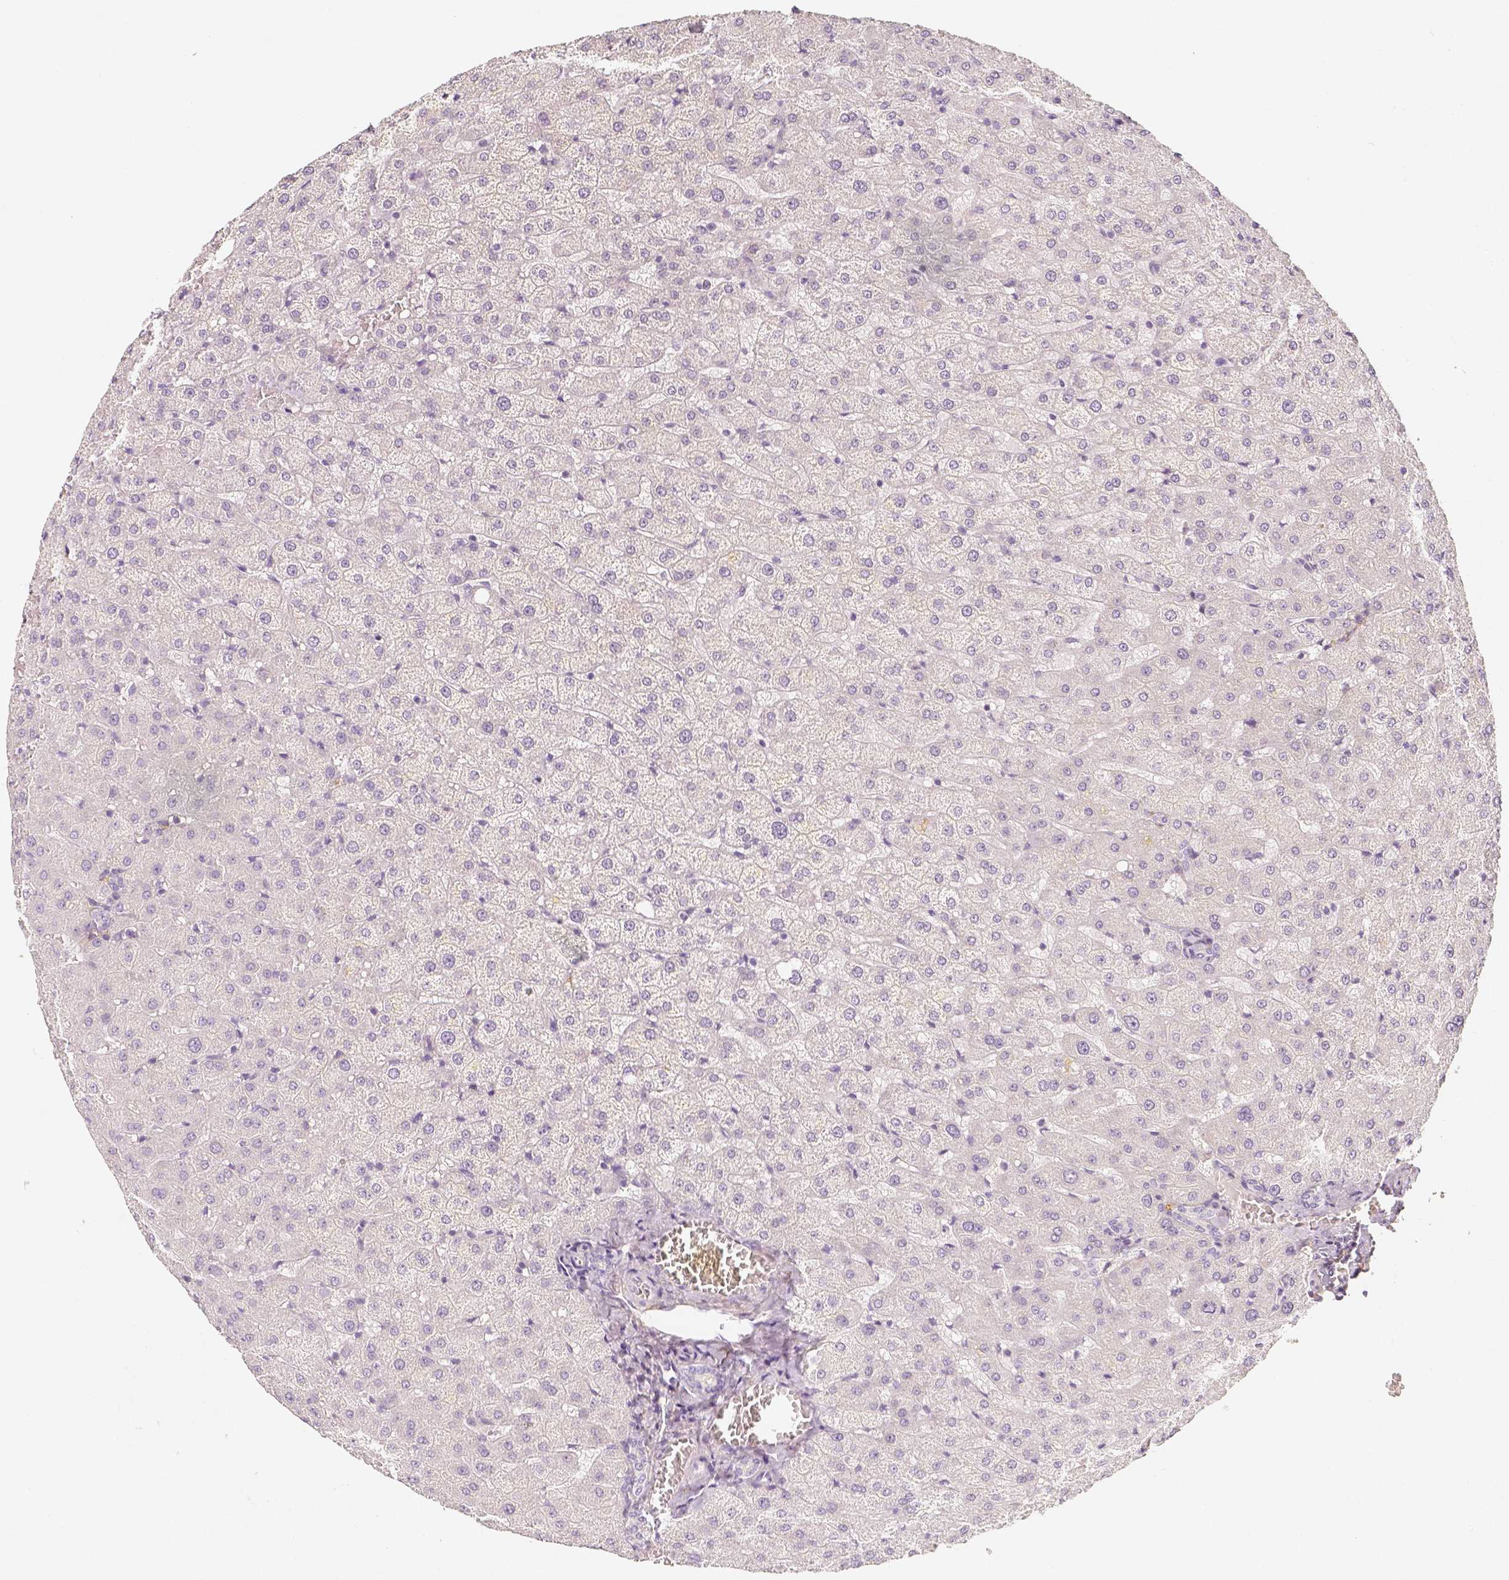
{"staining": {"intensity": "negative", "quantity": "none", "location": "none"}, "tissue": "liver", "cell_type": "Cholangiocytes", "image_type": "normal", "snomed": [{"axis": "morphology", "description": "Normal tissue, NOS"}, {"axis": "topography", "description": "Liver"}], "caption": "Cholangiocytes are negative for protein expression in benign human liver. Nuclei are stained in blue.", "gene": "THY1", "patient": {"sex": "female", "age": 50}}